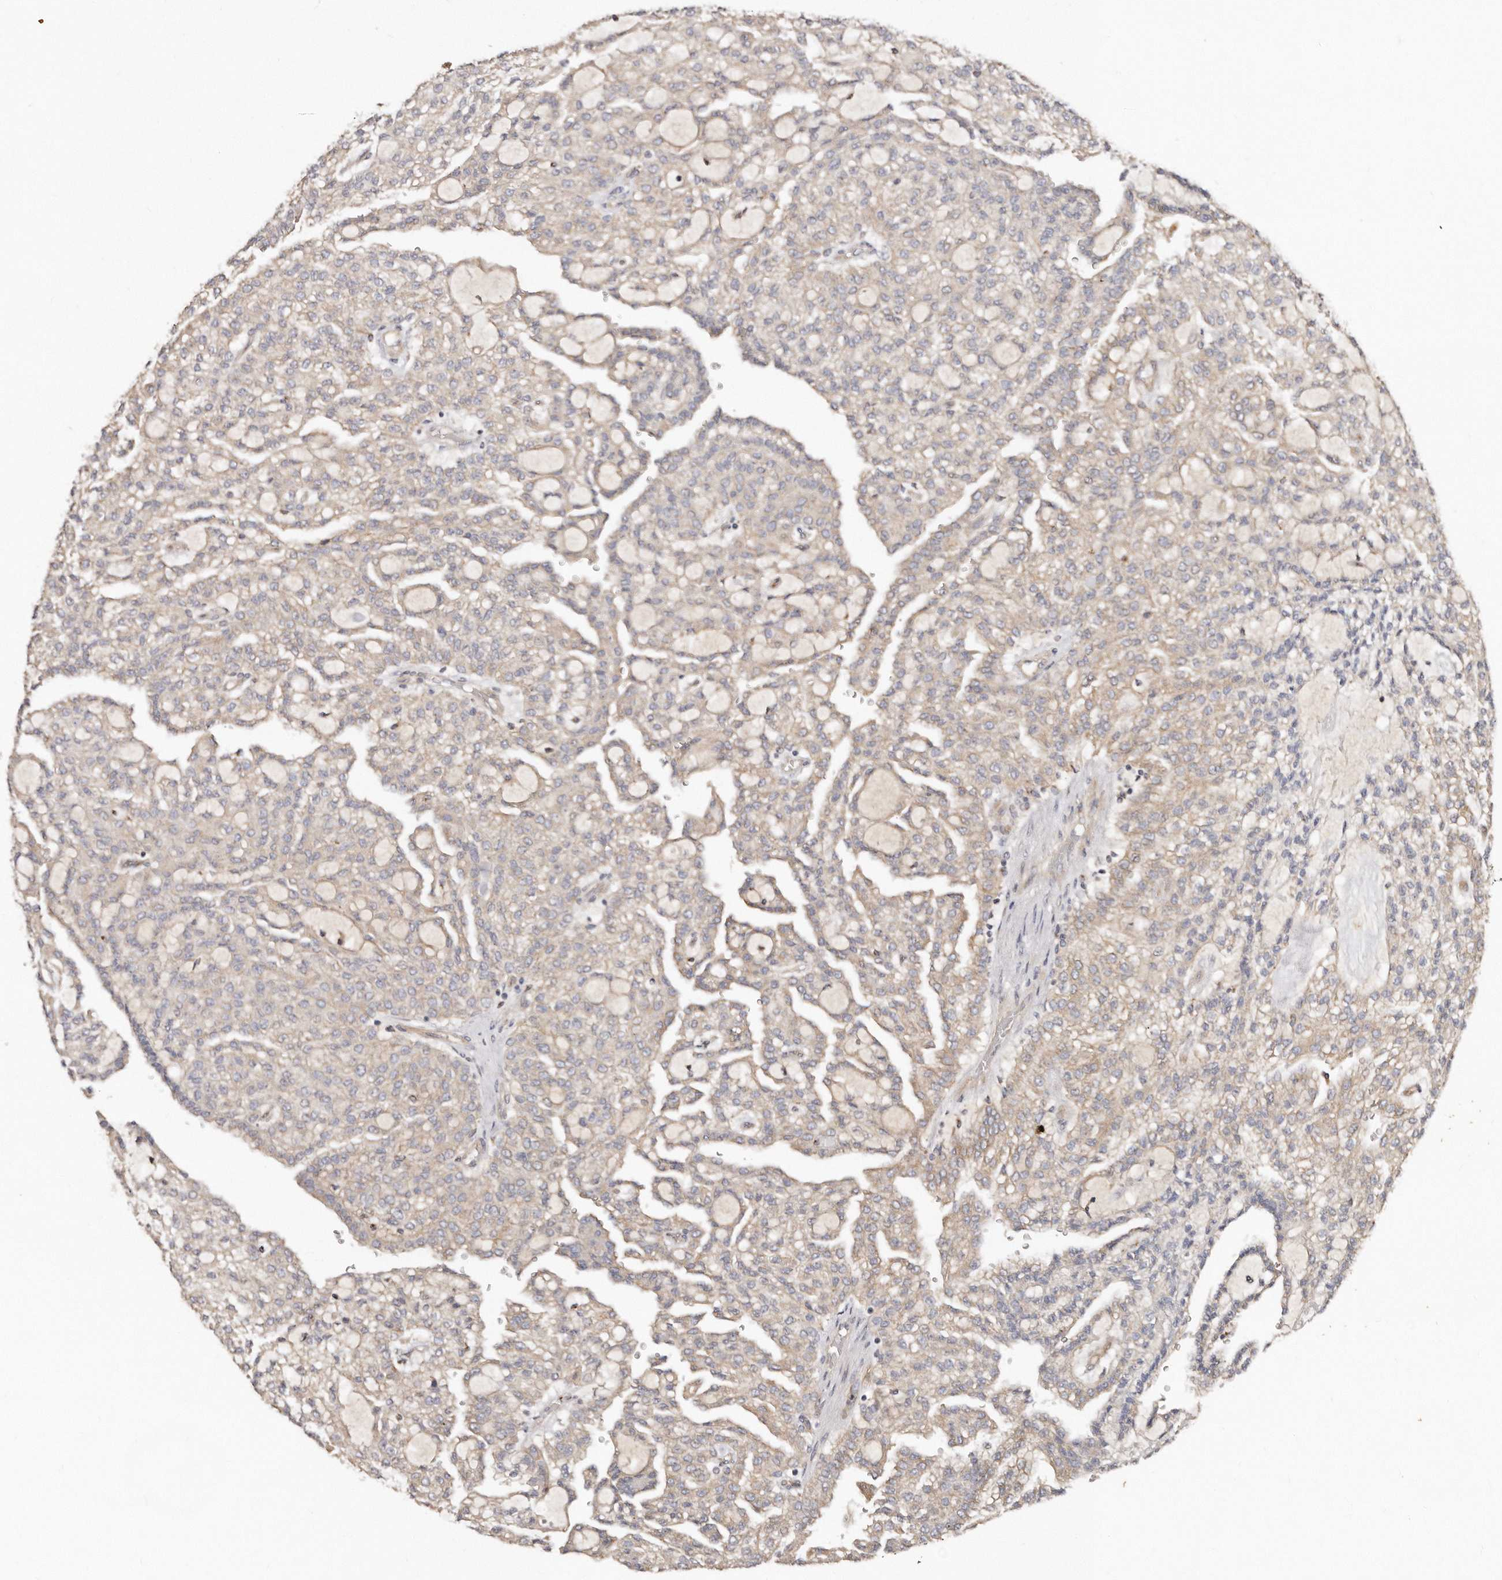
{"staining": {"intensity": "weak", "quantity": ">75%", "location": "cytoplasmic/membranous"}, "tissue": "renal cancer", "cell_type": "Tumor cells", "image_type": "cancer", "snomed": [{"axis": "morphology", "description": "Adenocarcinoma, NOS"}, {"axis": "topography", "description": "Kidney"}], "caption": "Tumor cells exhibit low levels of weak cytoplasmic/membranous expression in about >75% of cells in human renal cancer. (DAB IHC, brown staining for protein, blue staining for nuclei).", "gene": "DACT2", "patient": {"sex": "male", "age": 63}}